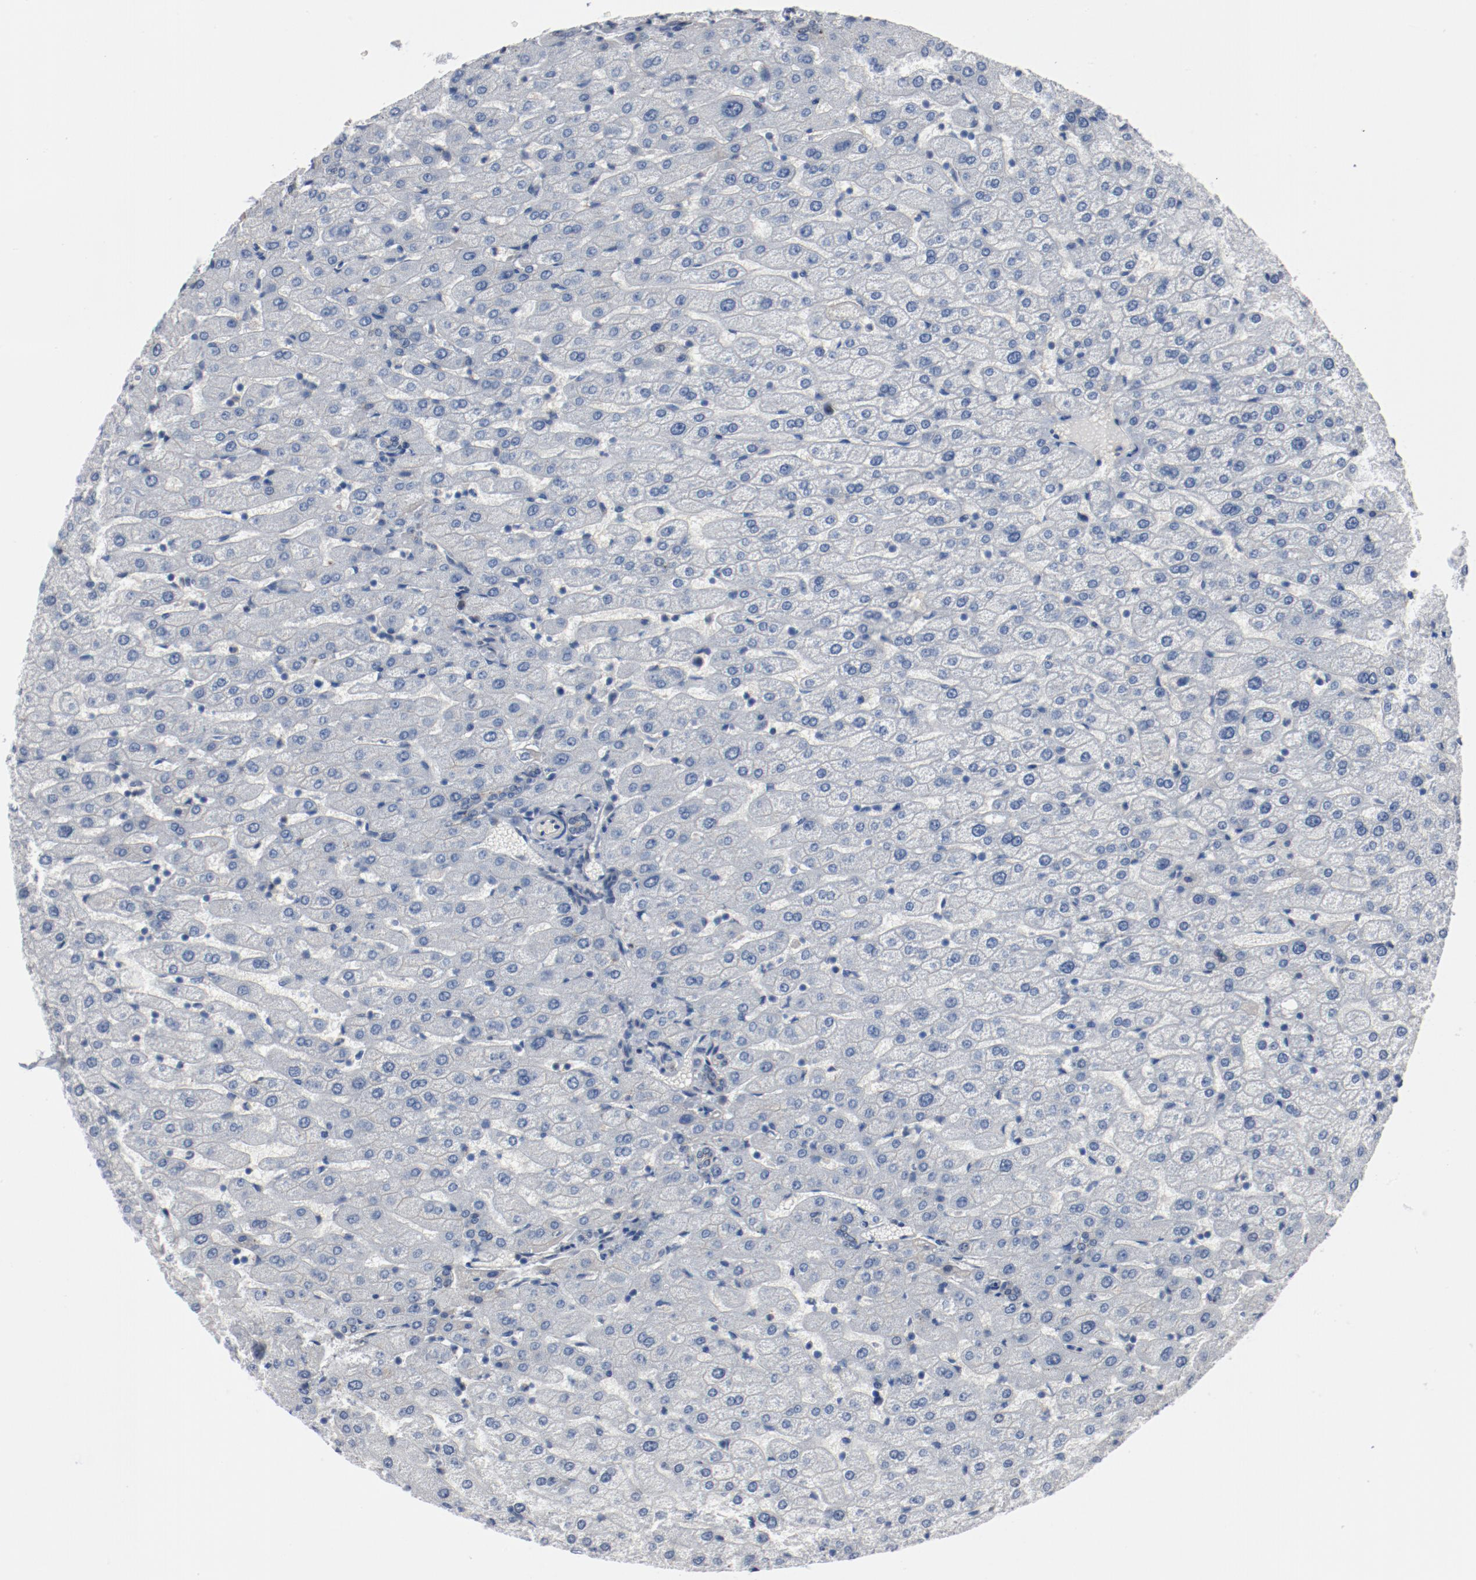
{"staining": {"intensity": "weak", "quantity": "25%-75%", "location": "cytoplasmic/membranous"}, "tissue": "liver", "cell_type": "Cholangiocytes", "image_type": "normal", "snomed": [{"axis": "morphology", "description": "Normal tissue, NOS"}, {"axis": "morphology", "description": "Fibrosis, NOS"}, {"axis": "topography", "description": "Liver"}], "caption": "The histopathology image demonstrates staining of normal liver, revealing weak cytoplasmic/membranous protein staining (brown color) within cholangiocytes.", "gene": "ENSG00000285708", "patient": {"sex": "female", "age": 29}}